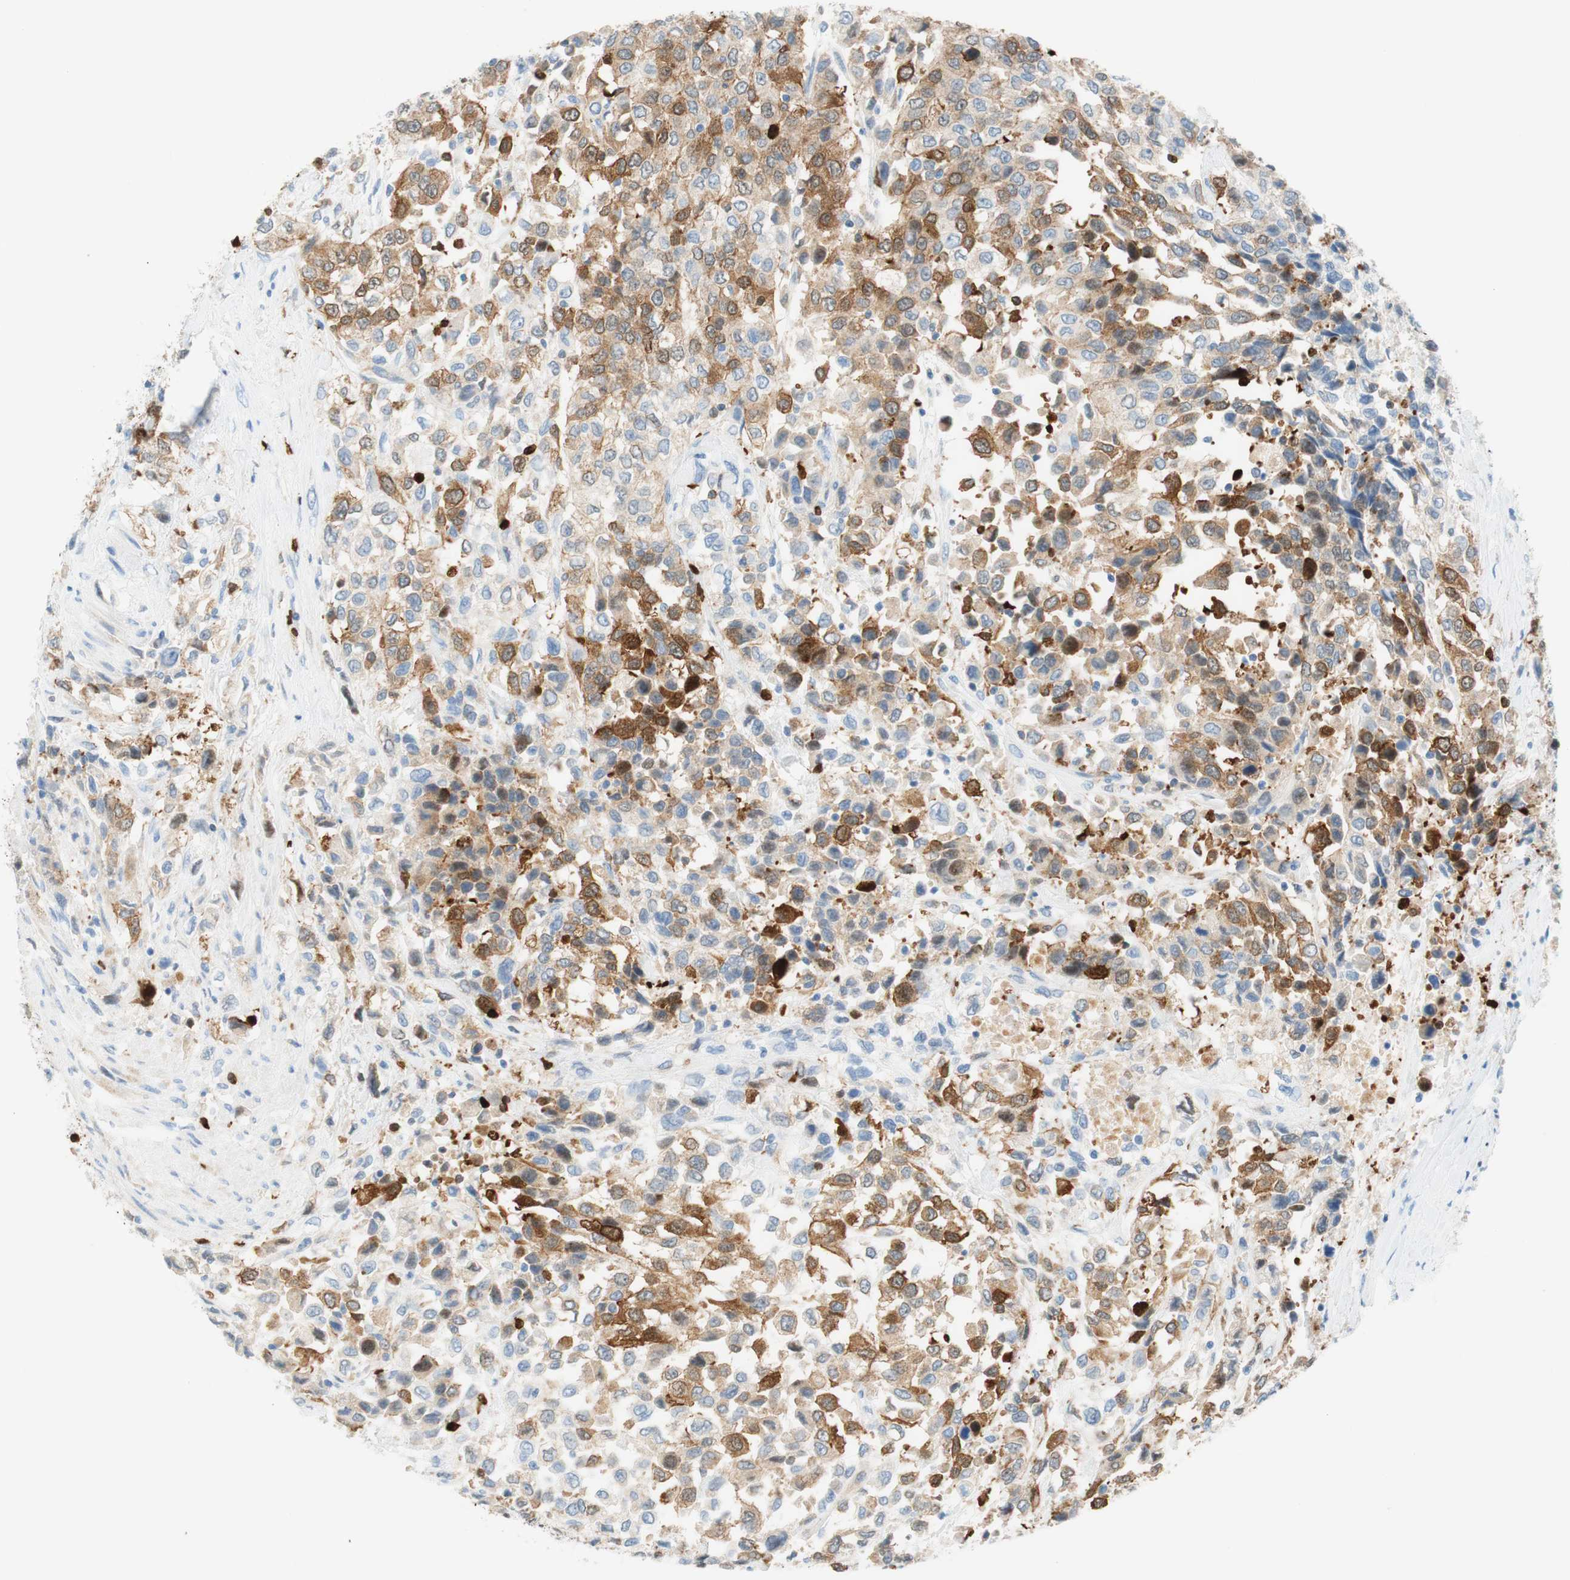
{"staining": {"intensity": "moderate", "quantity": "<25%", "location": "cytoplasmic/membranous"}, "tissue": "urothelial cancer", "cell_type": "Tumor cells", "image_type": "cancer", "snomed": [{"axis": "morphology", "description": "Urothelial carcinoma, High grade"}, {"axis": "topography", "description": "Urinary bladder"}], "caption": "DAB (3,3'-diaminobenzidine) immunohistochemical staining of human urothelial carcinoma (high-grade) displays moderate cytoplasmic/membranous protein expression in approximately <25% of tumor cells.", "gene": "STMN1", "patient": {"sex": "female", "age": 80}}